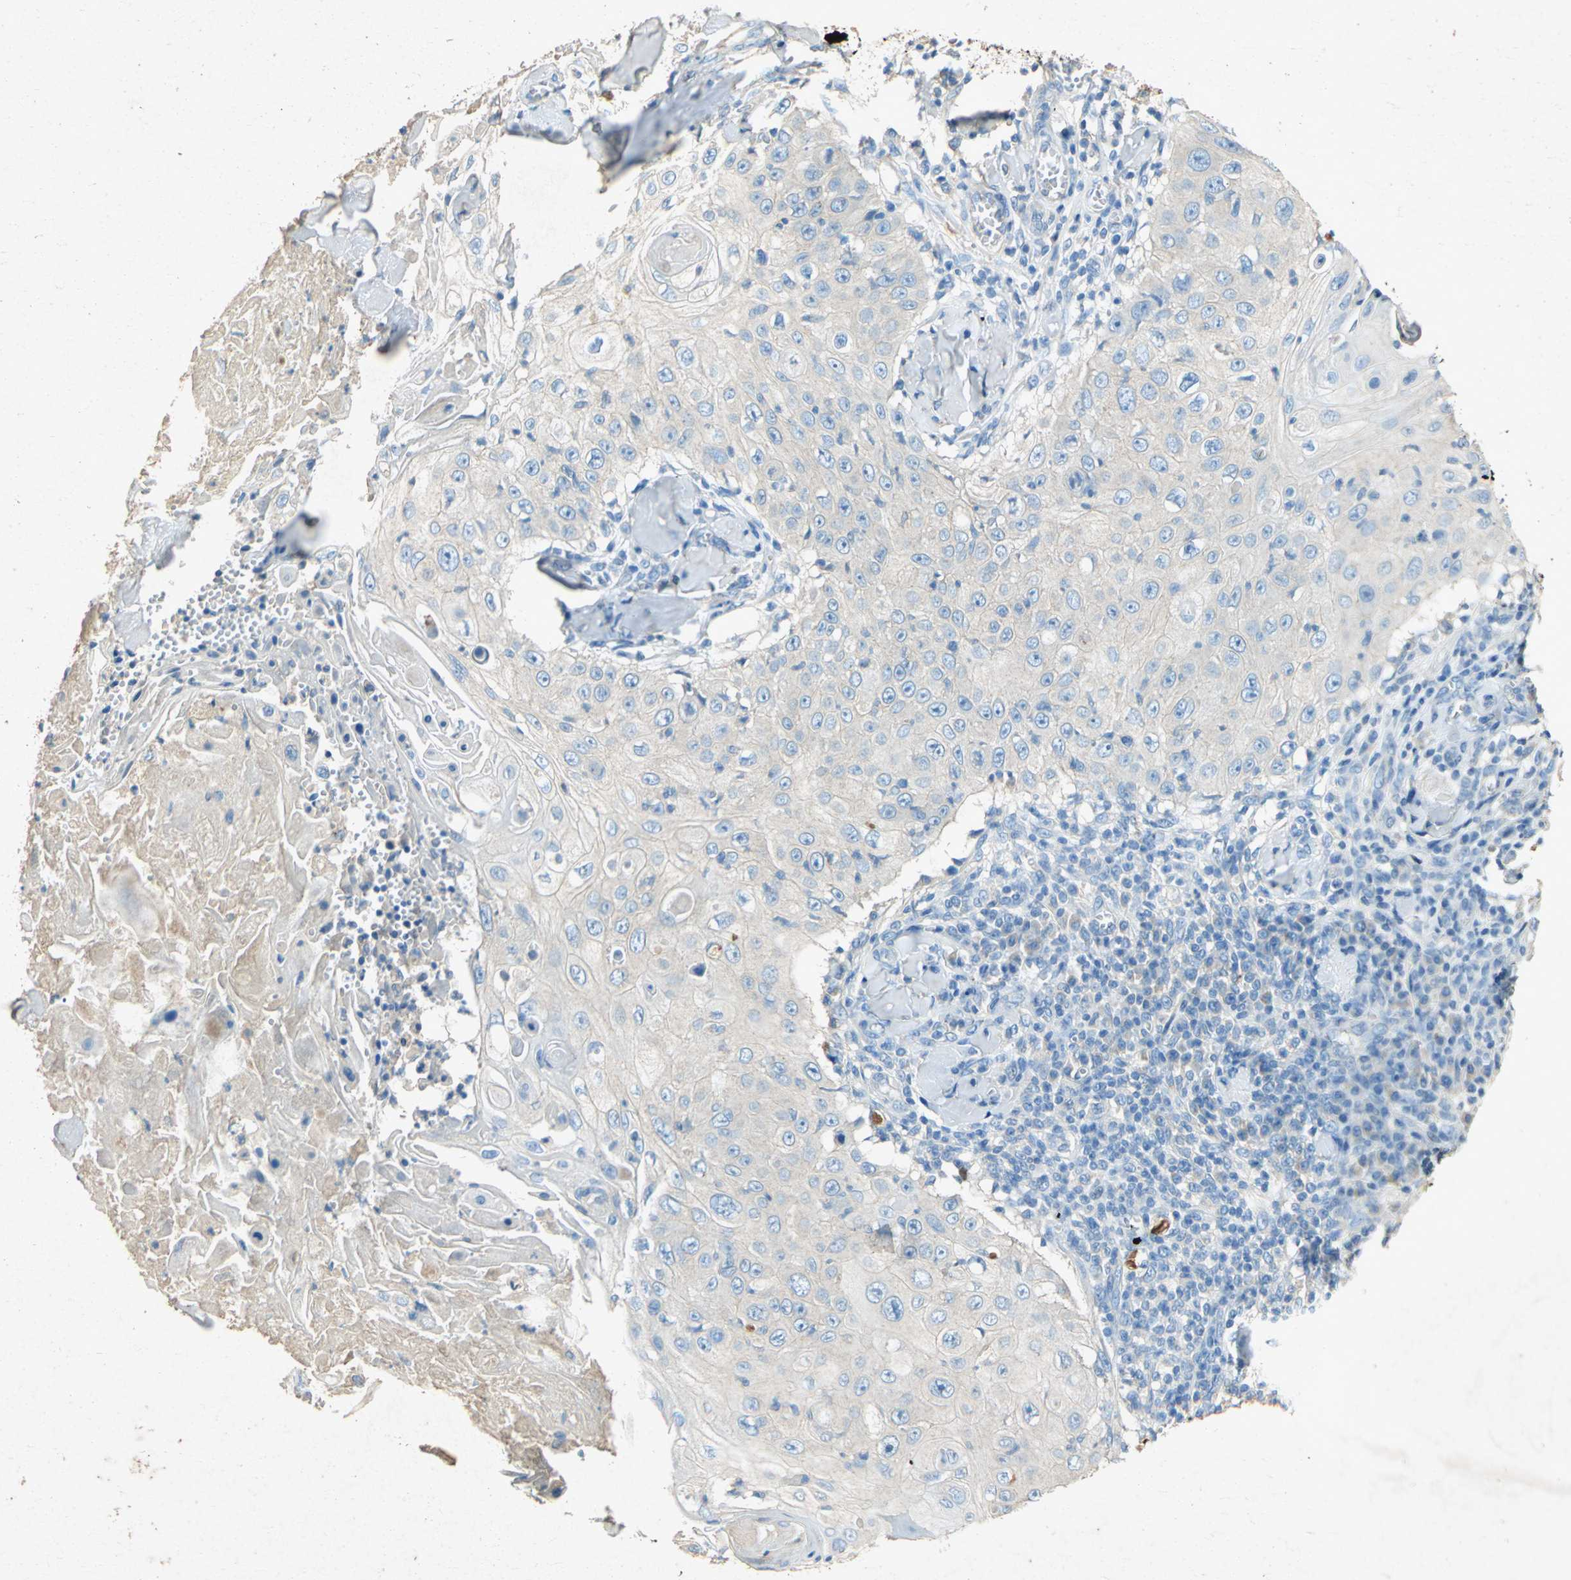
{"staining": {"intensity": "weak", "quantity": ">75%", "location": "cytoplasmic/membranous"}, "tissue": "skin cancer", "cell_type": "Tumor cells", "image_type": "cancer", "snomed": [{"axis": "morphology", "description": "Squamous cell carcinoma, NOS"}, {"axis": "topography", "description": "Skin"}], "caption": "This is an image of immunohistochemistry (IHC) staining of skin squamous cell carcinoma, which shows weak positivity in the cytoplasmic/membranous of tumor cells.", "gene": "ADAMTS5", "patient": {"sex": "male", "age": 86}}